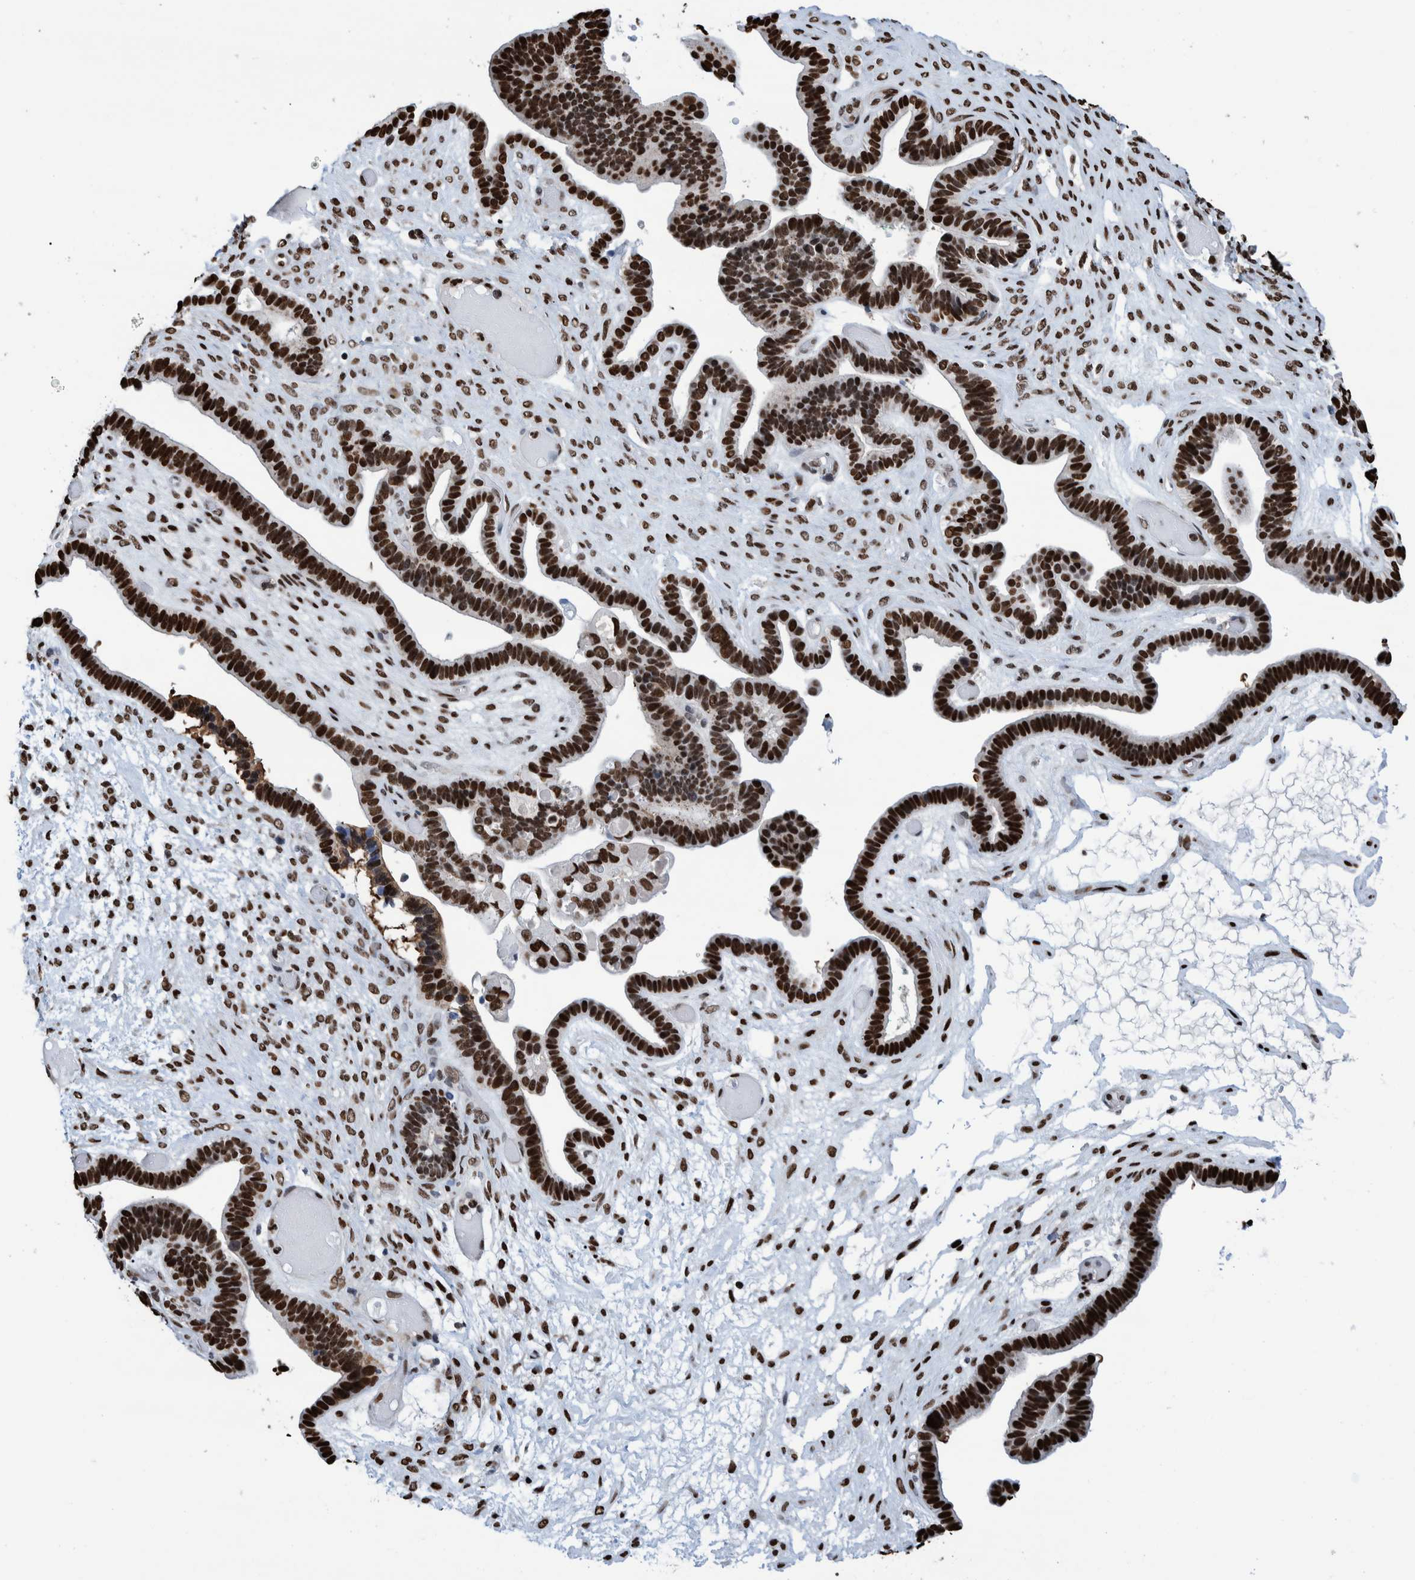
{"staining": {"intensity": "strong", "quantity": ">75%", "location": "nuclear"}, "tissue": "ovarian cancer", "cell_type": "Tumor cells", "image_type": "cancer", "snomed": [{"axis": "morphology", "description": "Cystadenocarcinoma, serous, NOS"}, {"axis": "topography", "description": "Ovary"}], "caption": "This histopathology image displays serous cystadenocarcinoma (ovarian) stained with IHC to label a protein in brown. The nuclear of tumor cells show strong positivity for the protein. Nuclei are counter-stained blue.", "gene": "HEATR9", "patient": {"sex": "female", "age": 56}}